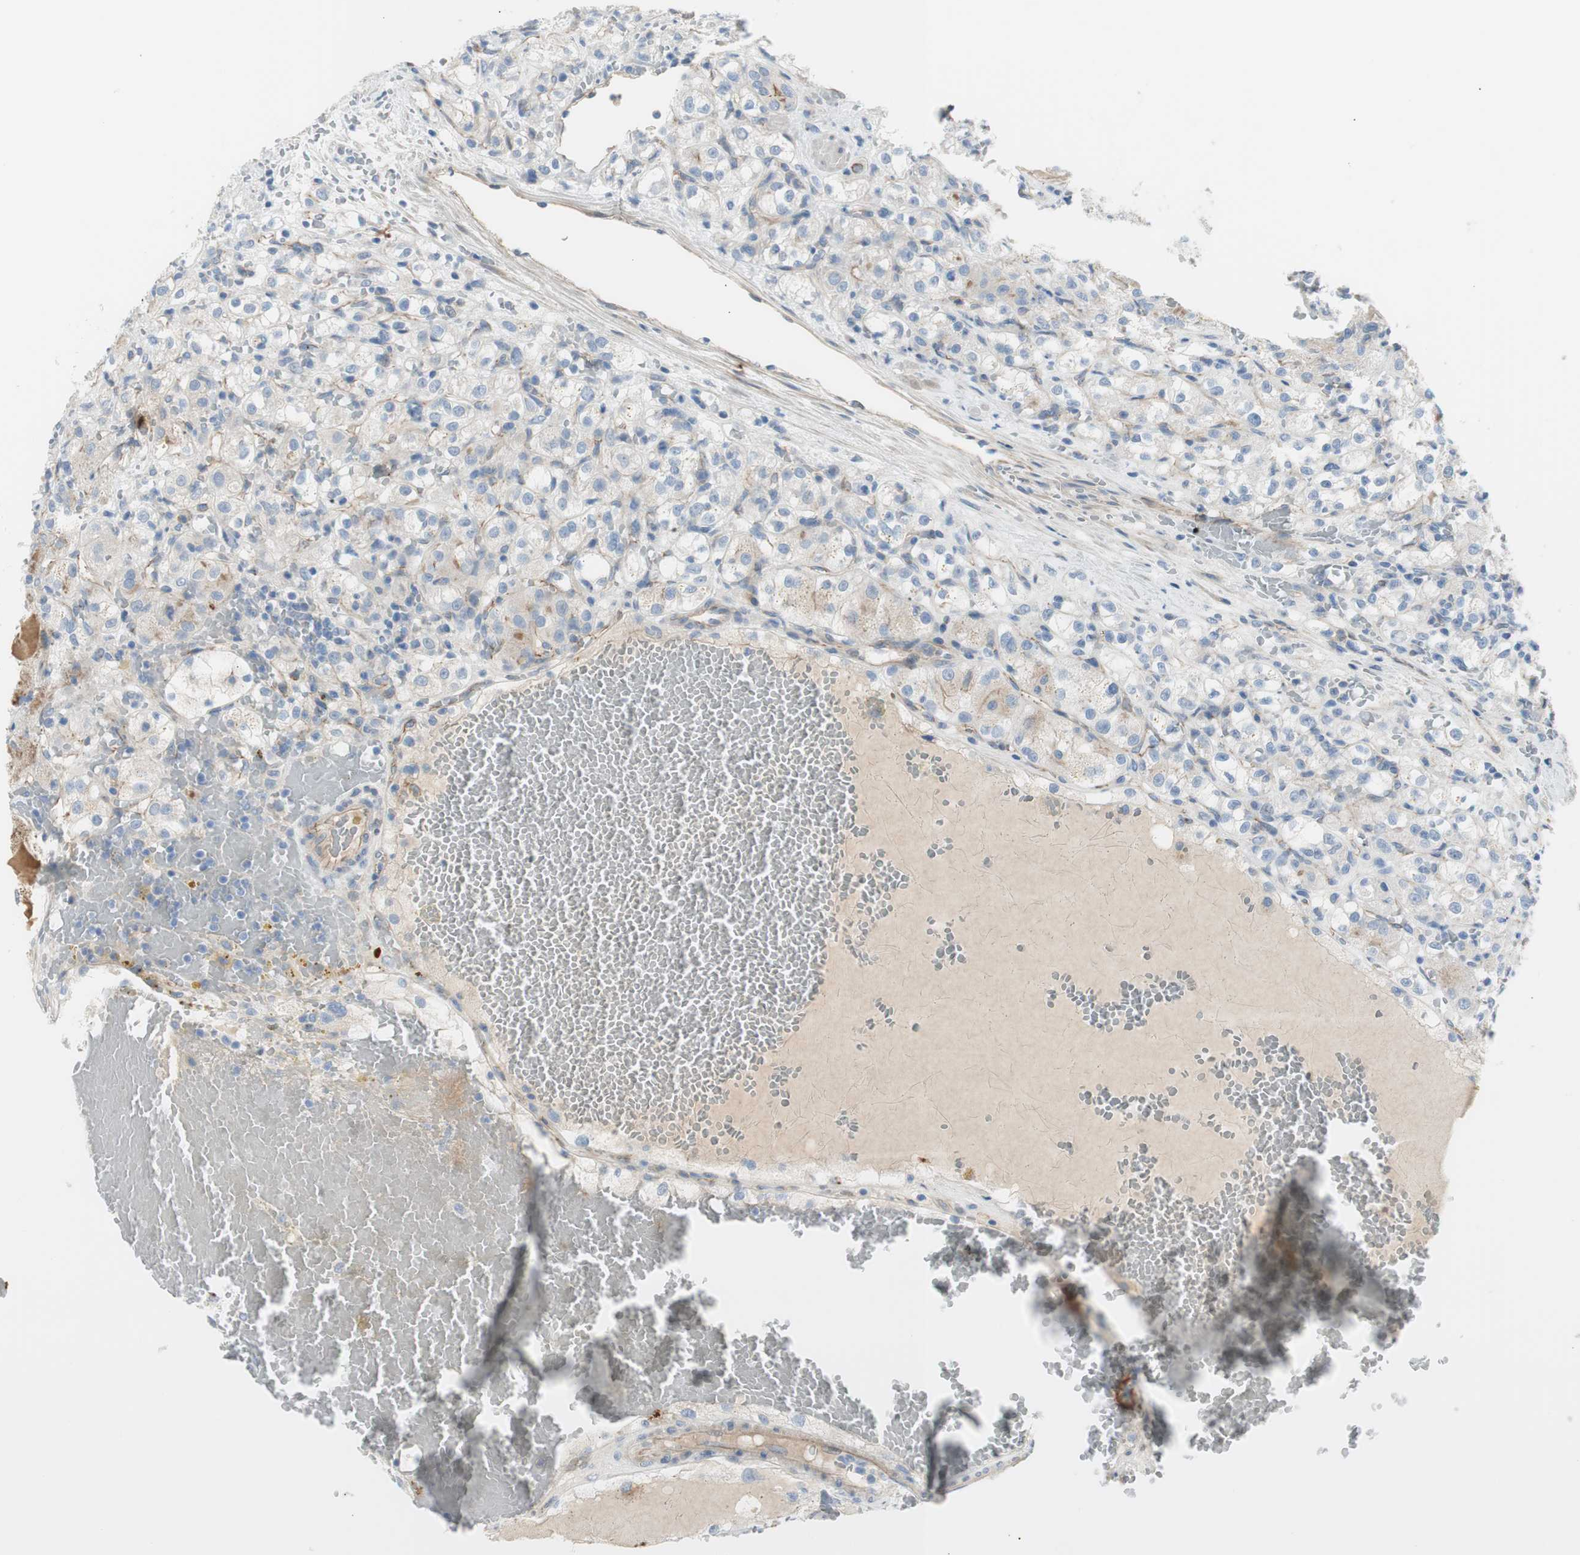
{"staining": {"intensity": "weak", "quantity": "<25%", "location": "cytoplasmic/membranous"}, "tissue": "renal cancer", "cell_type": "Tumor cells", "image_type": "cancer", "snomed": [{"axis": "morphology", "description": "Normal tissue, NOS"}, {"axis": "morphology", "description": "Adenocarcinoma, NOS"}, {"axis": "topography", "description": "Kidney"}], "caption": "A high-resolution micrograph shows immunohistochemistry staining of renal cancer (adenocarcinoma), which reveals no significant staining in tumor cells.", "gene": "TJP1", "patient": {"sex": "male", "age": 61}}